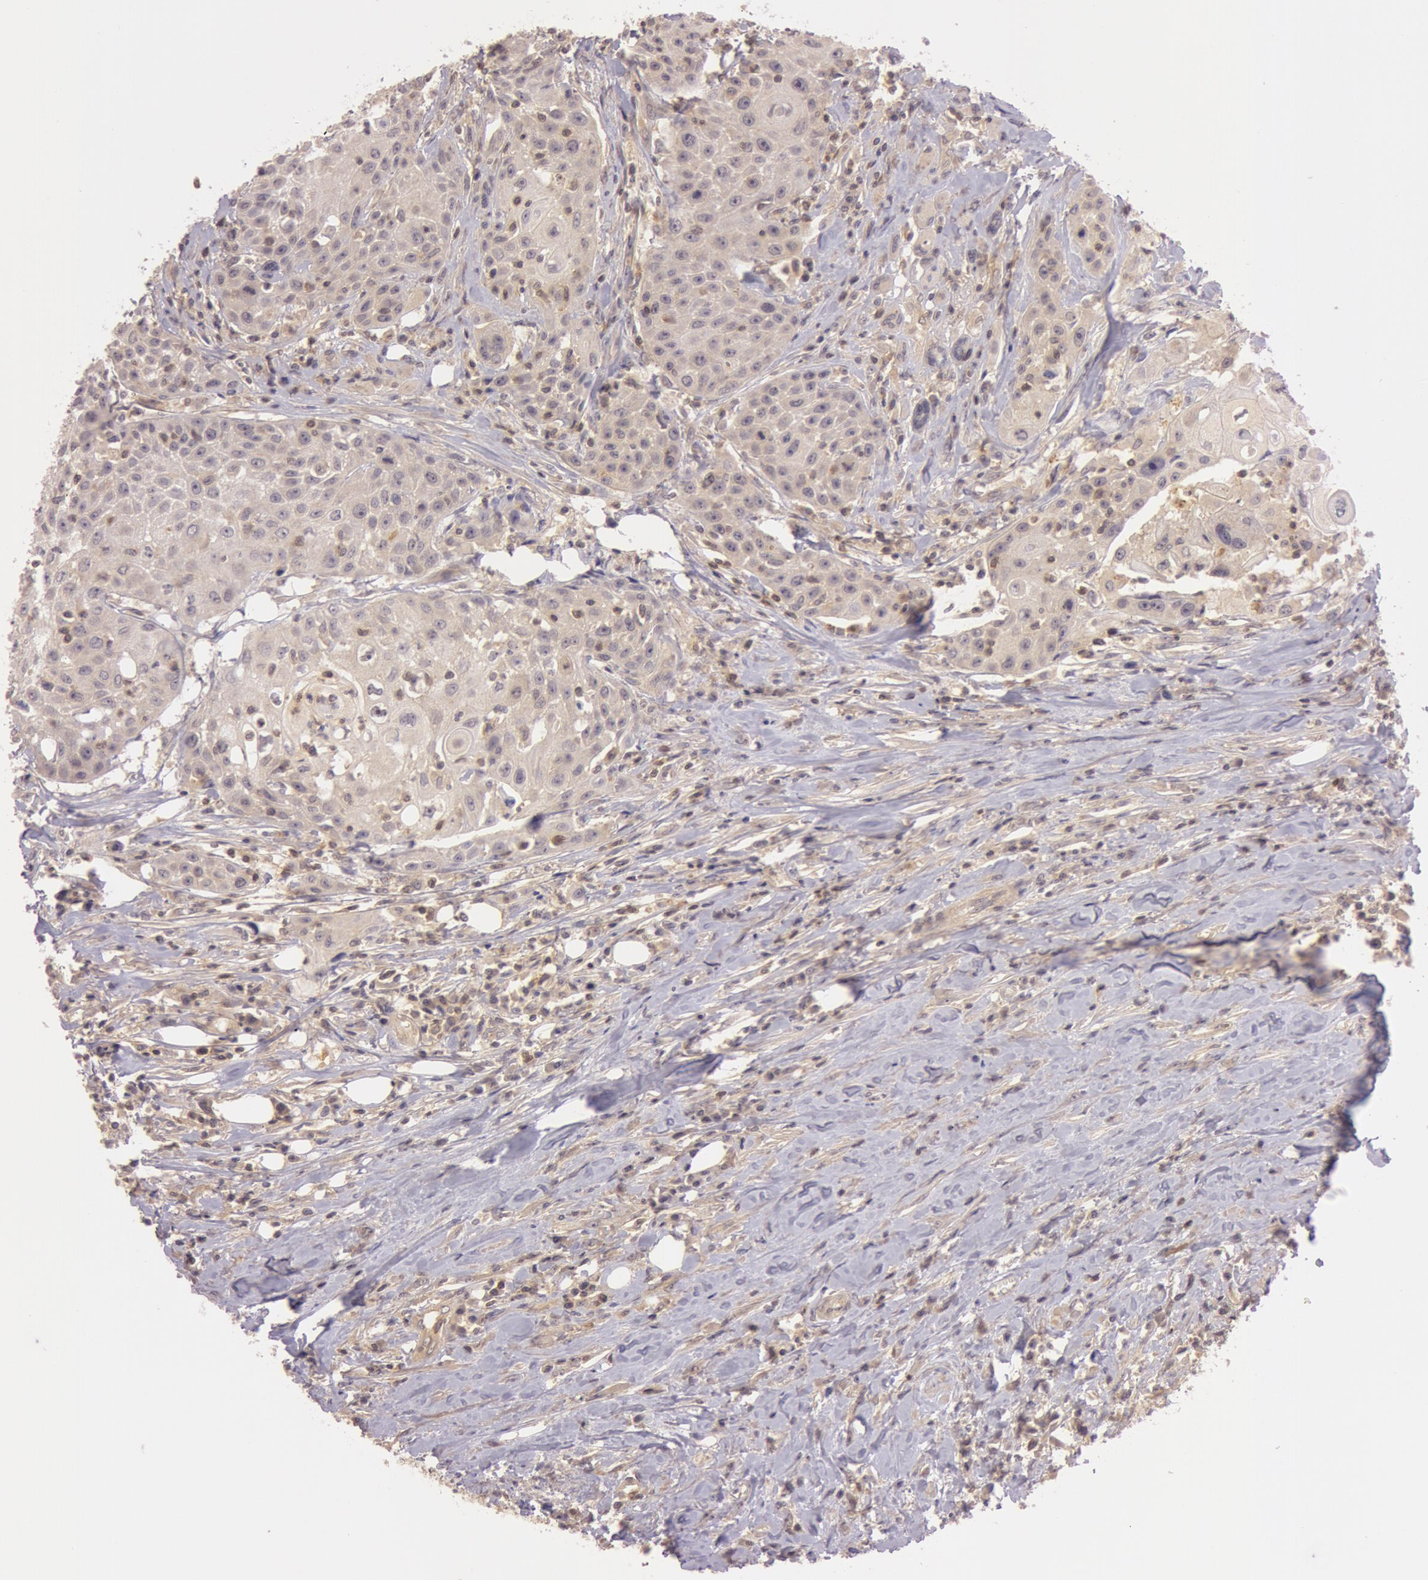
{"staining": {"intensity": "moderate", "quantity": ">75%", "location": "cytoplasmic/membranous"}, "tissue": "head and neck cancer", "cell_type": "Tumor cells", "image_type": "cancer", "snomed": [{"axis": "morphology", "description": "Squamous cell carcinoma, NOS"}, {"axis": "topography", "description": "Oral tissue"}, {"axis": "topography", "description": "Head-Neck"}], "caption": "Protein positivity by immunohistochemistry (IHC) exhibits moderate cytoplasmic/membranous expression in approximately >75% of tumor cells in head and neck cancer. The protein is shown in brown color, while the nuclei are stained blue.", "gene": "ATG2B", "patient": {"sex": "female", "age": 82}}